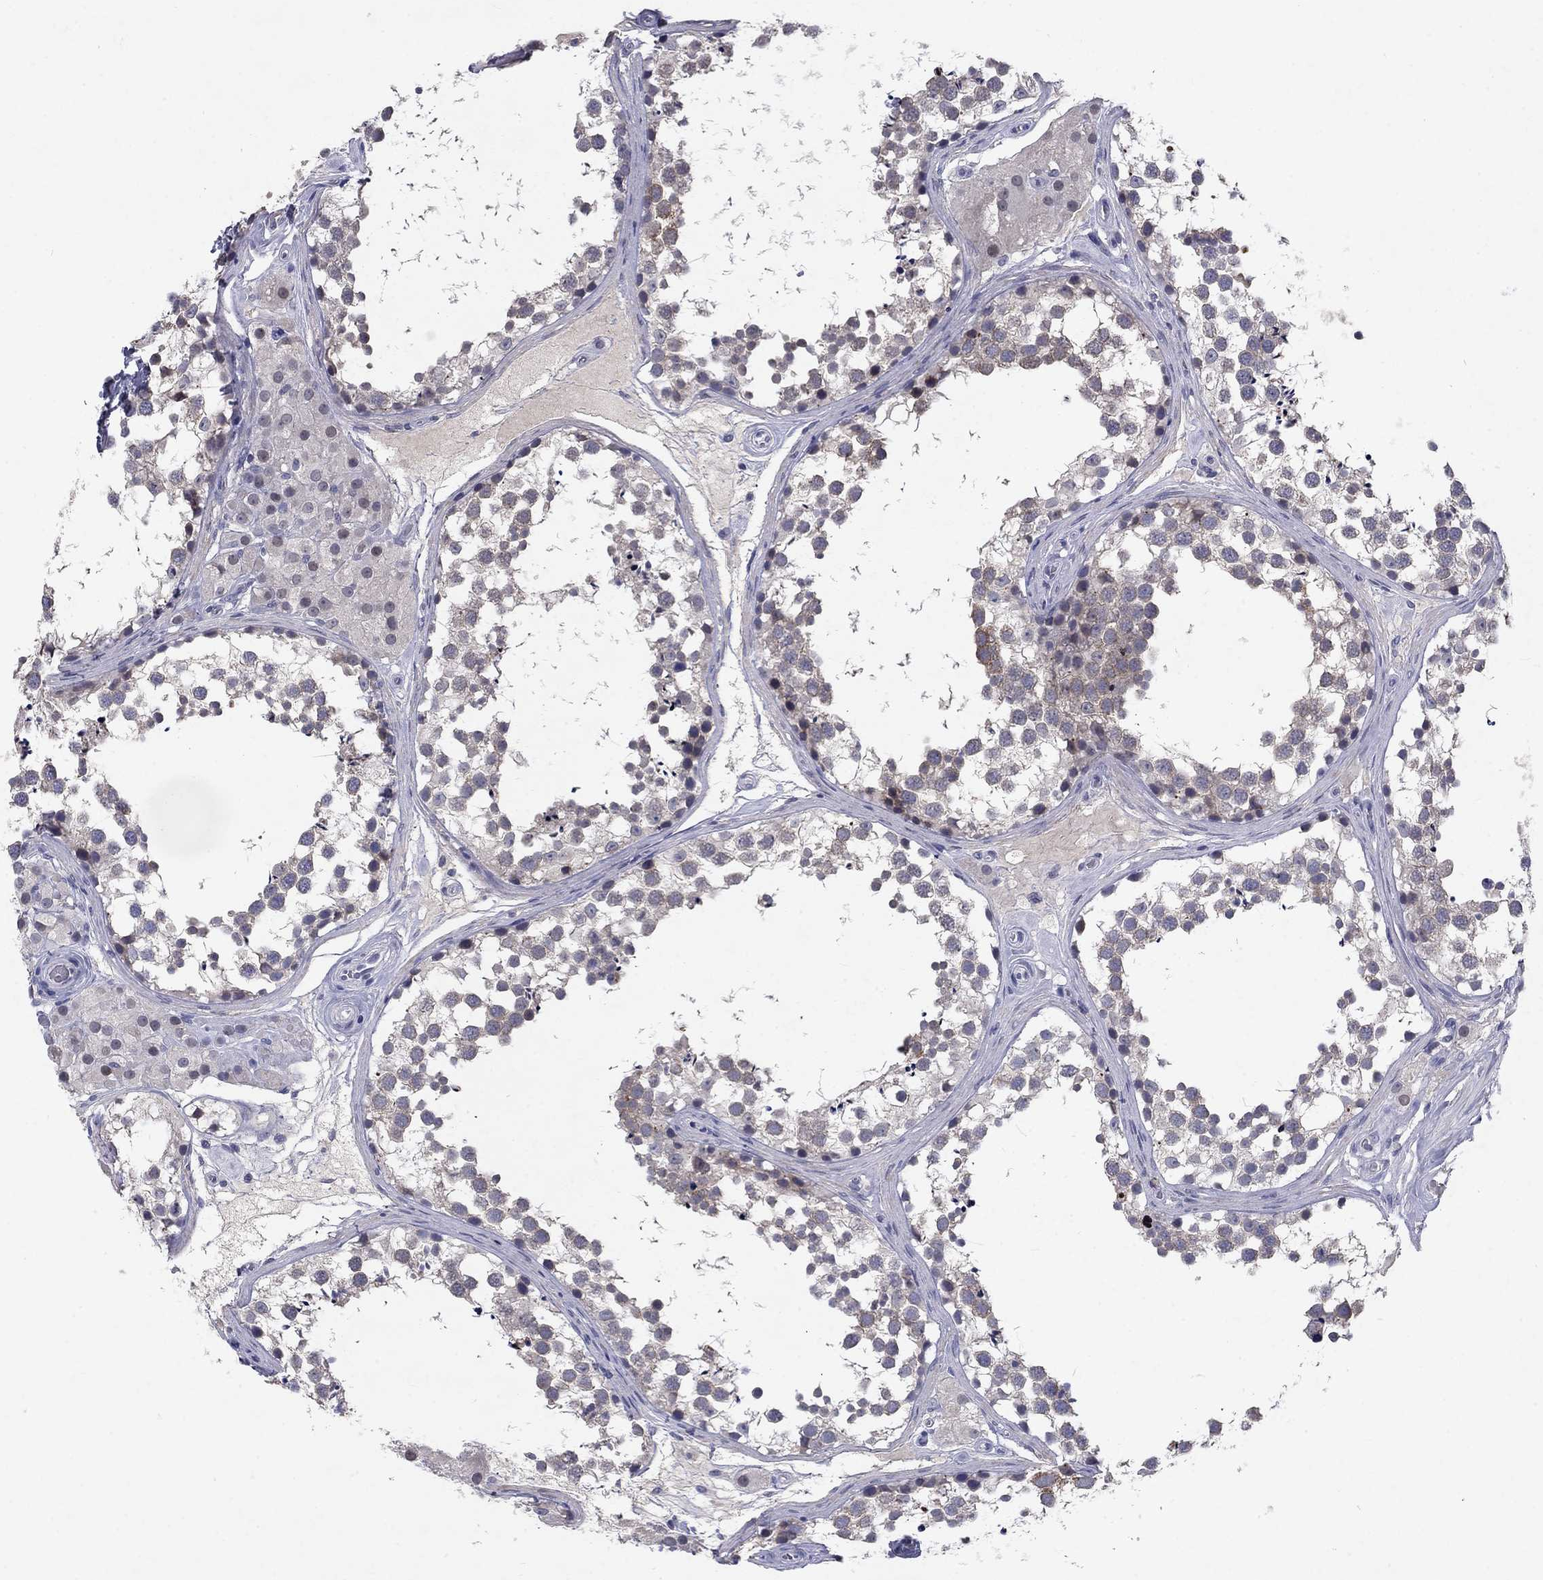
{"staining": {"intensity": "moderate", "quantity": "<25%", "location": "cytoplasmic/membranous"}, "tissue": "testis", "cell_type": "Cells in seminiferous ducts", "image_type": "normal", "snomed": [{"axis": "morphology", "description": "Normal tissue, NOS"}, {"axis": "morphology", "description": "Seminoma, NOS"}, {"axis": "topography", "description": "Testis"}], "caption": "Immunohistochemistry (IHC) micrograph of benign testis: testis stained using immunohistochemistry (IHC) shows low levels of moderate protein expression localized specifically in the cytoplasmic/membranous of cells in seminiferous ducts, appearing as a cytoplasmic/membranous brown color.", "gene": "CACNA1A", "patient": {"sex": "male", "age": 65}}